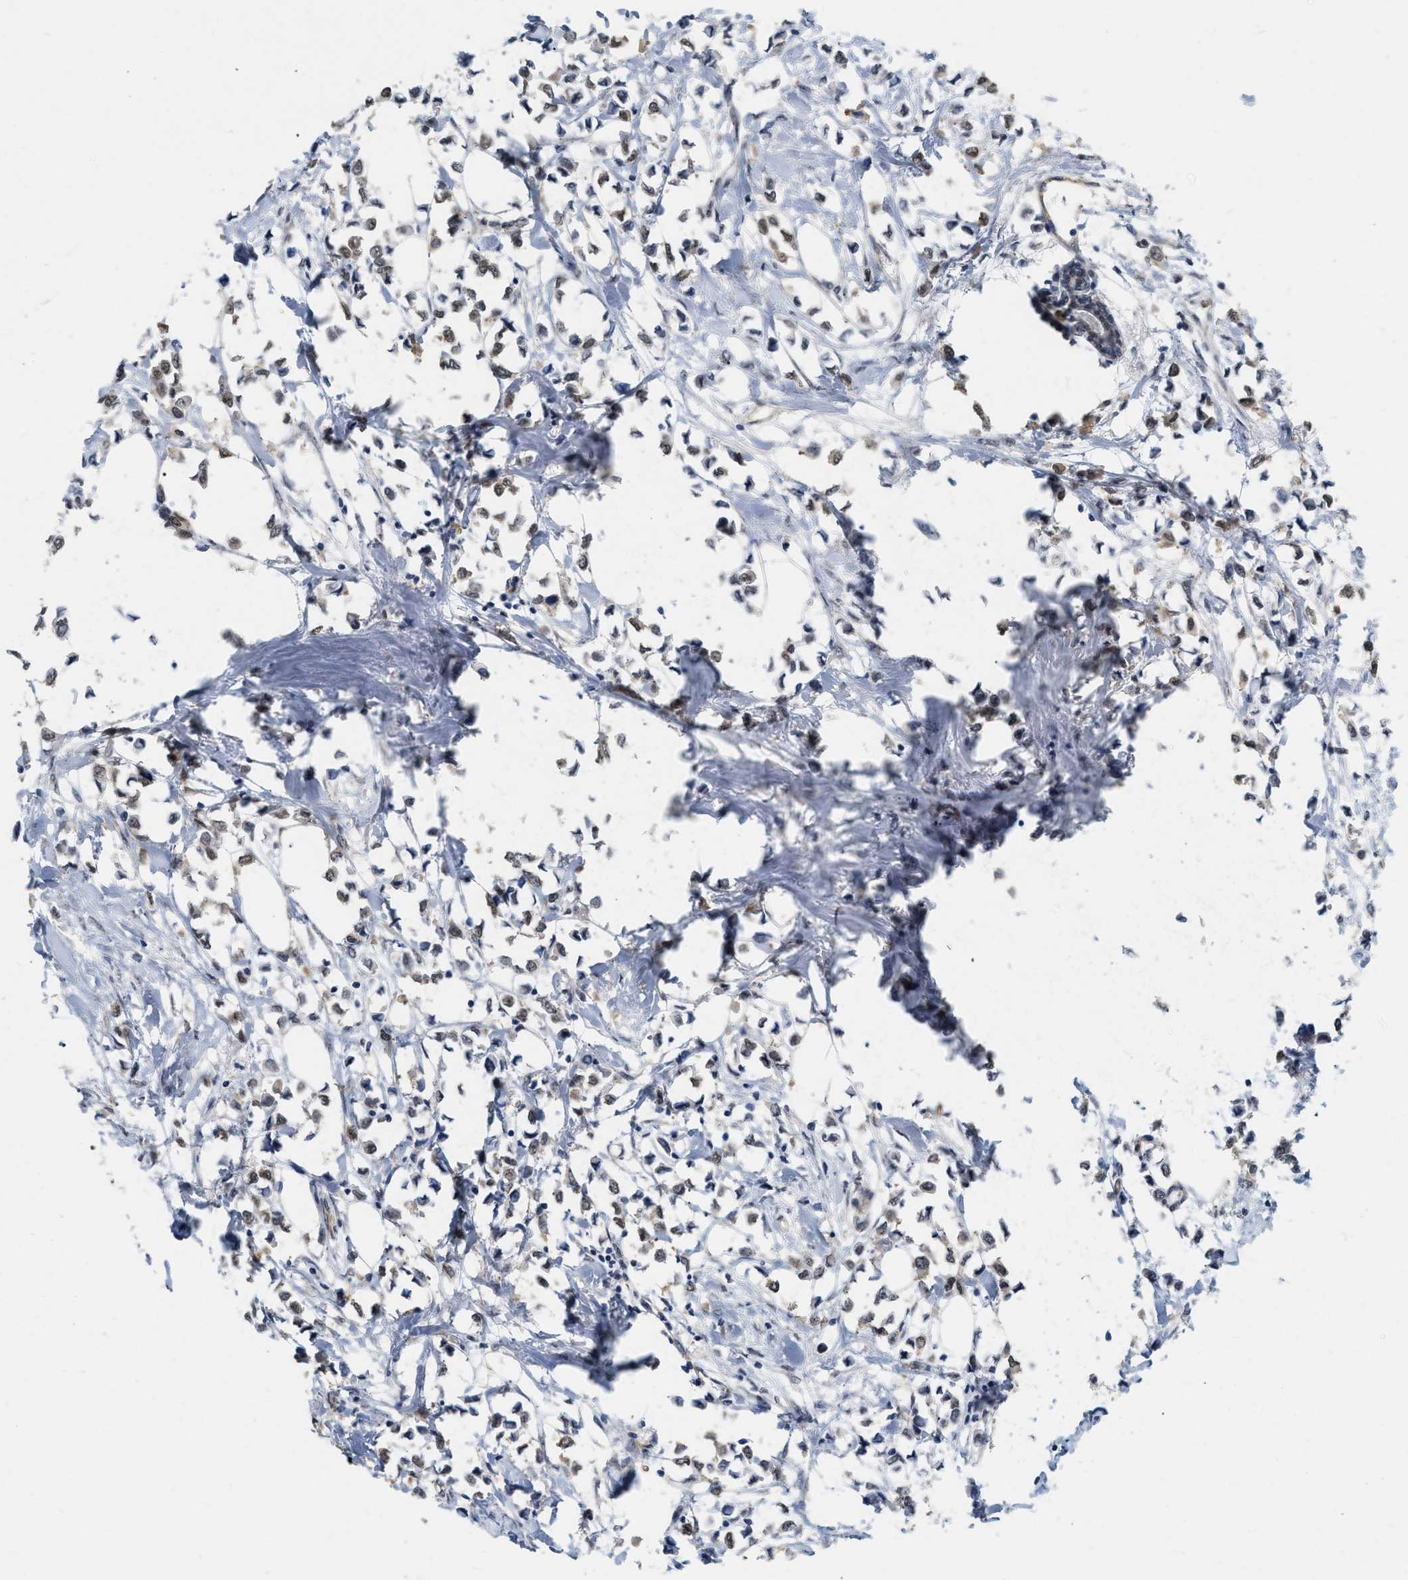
{"staining": {"intensity": "weak", "quantity": ">75%", "location": "cytoplasmic/membranous,nuclear"}, "tissue": "breast cancer", "cell_type": "Tumor cells", "image_type": "cancer", "snomed": [{"axis": "morphology", "description": "Lobular carcinoma"}, {"axis": "topography", "description": "Breast"}], "caption": "Brown immunohistochemical staining in breast cancer (lobular carcinoma) demonstrates weak cytoplasmic/membranous and nuclear staining in about >75% of tumor cells.", "gene": "RUVBL1", "patient": {"sex": "female", "age": 51}}